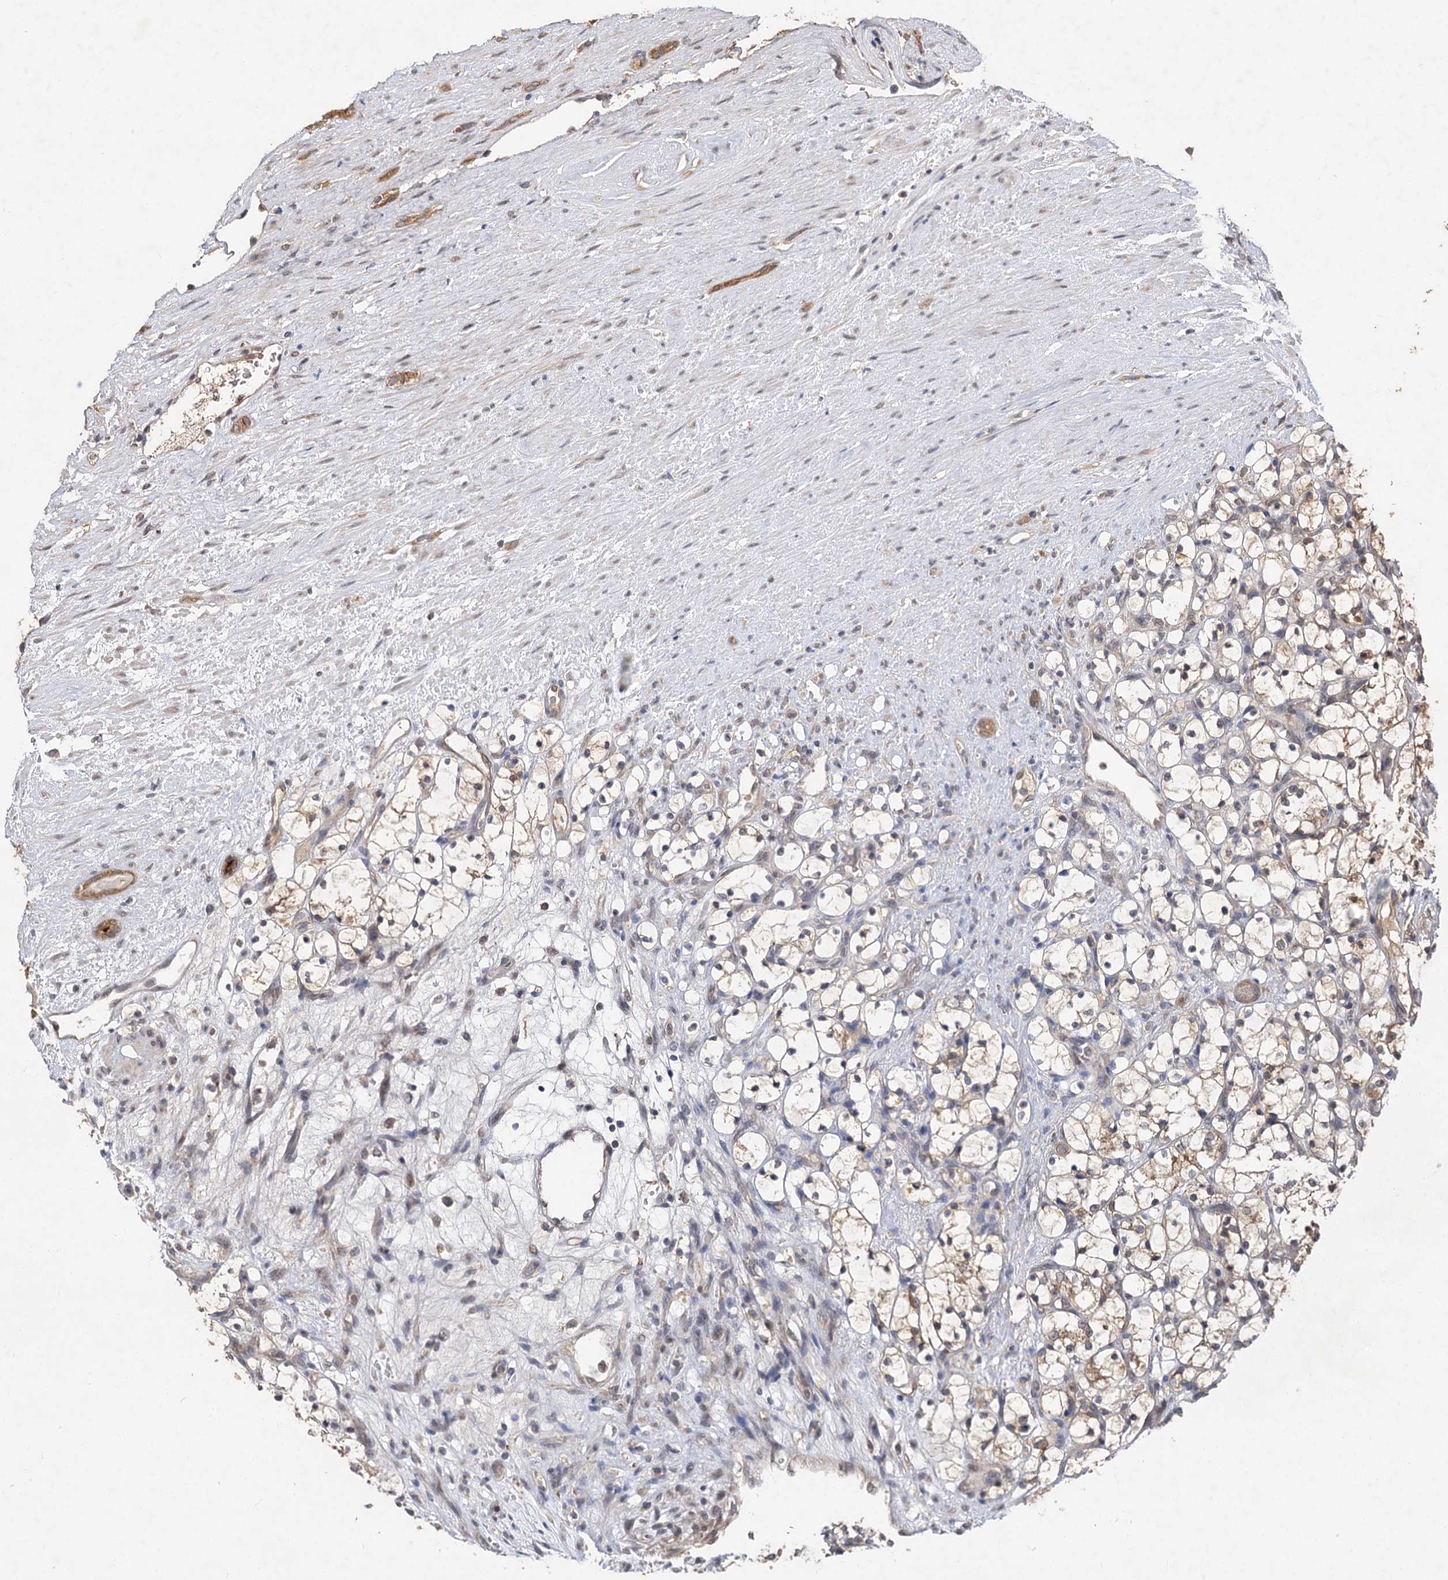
{"staining": {"intensity": "weak", "quantity": "<25%", "location": "cytoplasmic/membranous"}, "tissue": "renal cancer", "cell_type": "Tumor cells", "image_type": "cancer", "snomed": [{"axis": "morphology", "description": "Adenocarcinoma, NOS"}, {"axis": "topography", "description": "Kidney"}], "caption": "DAB (3,3'-diaminobenzidine) immunohistochemical staining of renal cancer demonstrates no significant expression in tumor cells.", "gene": "FBXW8", "patient": {"sex": "female", "age": 69}}